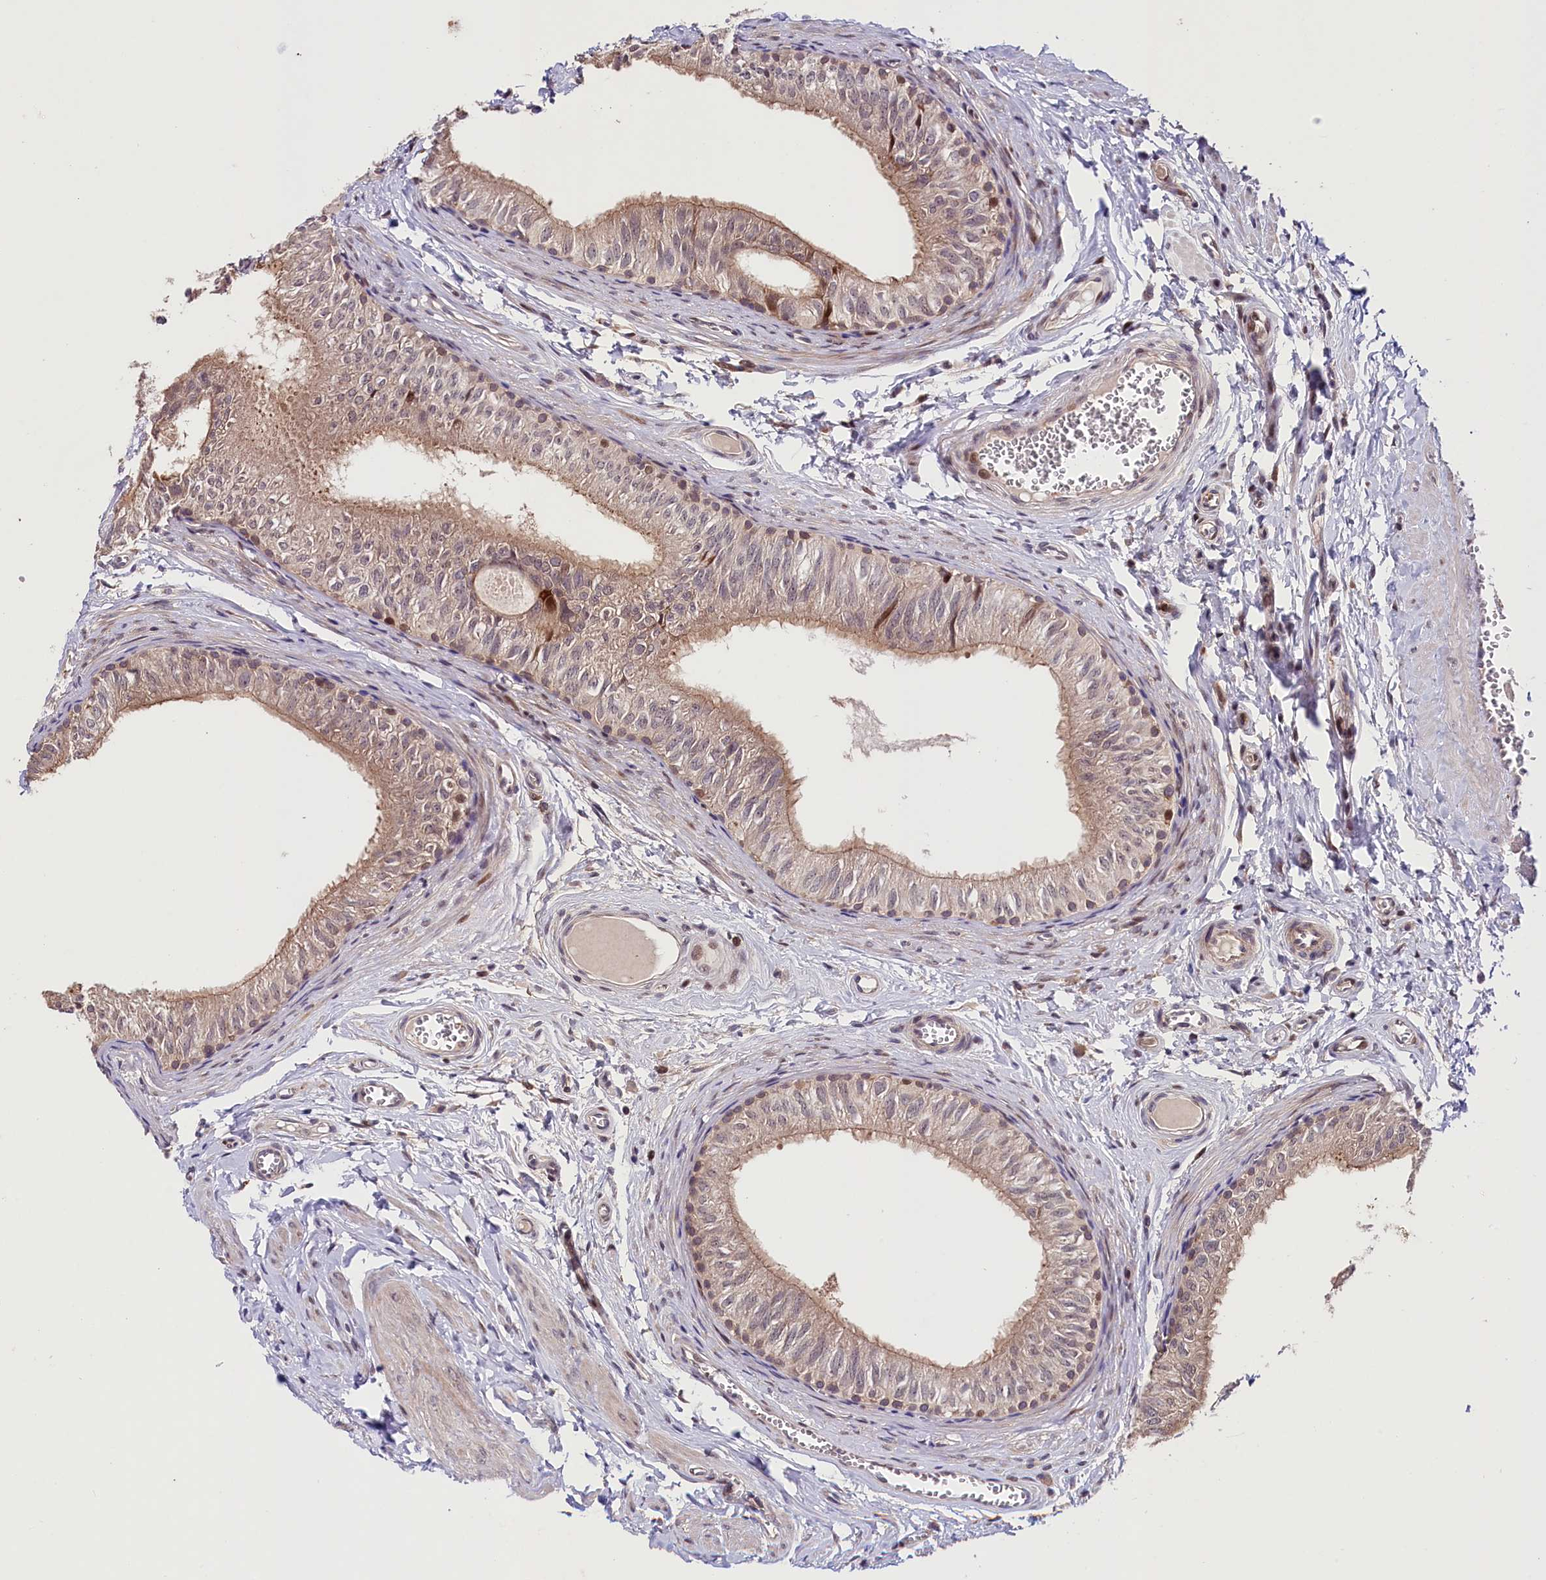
{"staining": {"intensity": "weak", "quantity": "25%-75%", "location": "cytoplasmic/membranous"}, "tissue": "epididymis", "cell_type": "Glandular cells", "image_type": "normal", "snomed": [{"axis": "morphology", "description": "Normal tissue, NOS"}, {"axis": "topography", "description": "Epididymis"}], "caption": "DAB (3,3'-diaminobenzidine) immunohistochemical staining of normal epididymis exhibits weak cytoplasmic/membranous protein positivity in approximately 25%-75% of glandular cells. The staining is performed using DAB (3,3'-diaminobenzidine) brown chromogen to label protein expression. The nuclei are counter-stained blue using hematoxylin.", "gene": "CACNA1H", "patient": {"sex": "male", "age": 42}}